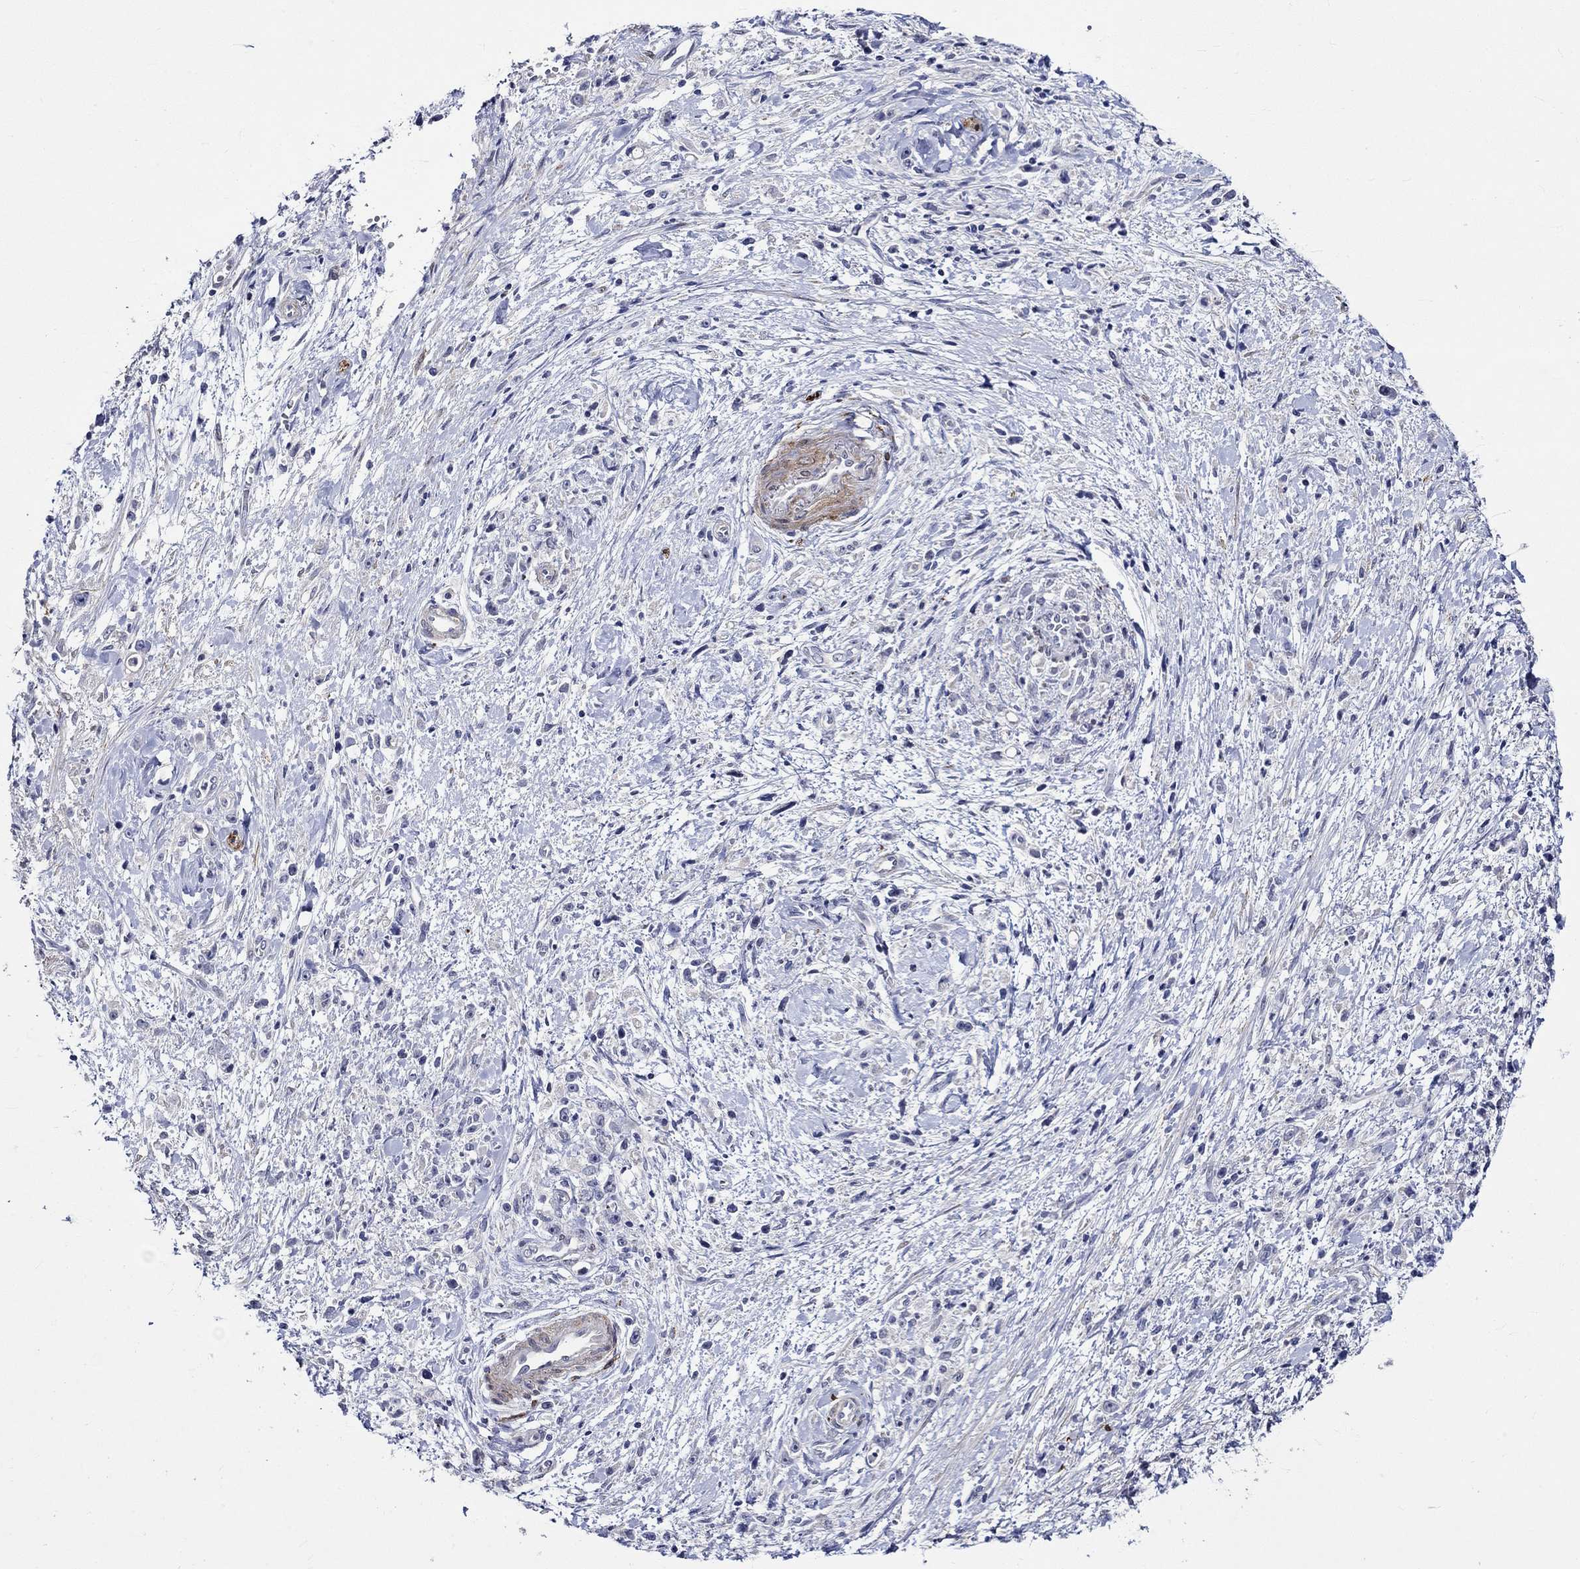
{"staining": {"intensity": "negative", "quantity": "none", "location": "none"}, "tissue": "stomach cancer", "cell_type": "Tumor cells", "image_type": "cancer", "snomed": [{"axis": "morphology", "description": "Adenocarcinoma, NOS"}, {"axis": "topography", "description": "Stomach"}], "caption": "DAB (3,3'-diaminobenzidine) immunohistochemical staining of stomach cancer demonstrates no significant positivity in tumor cells.", "gene": "CRYAB", "patient": {"sex": "female", "age": 59}}